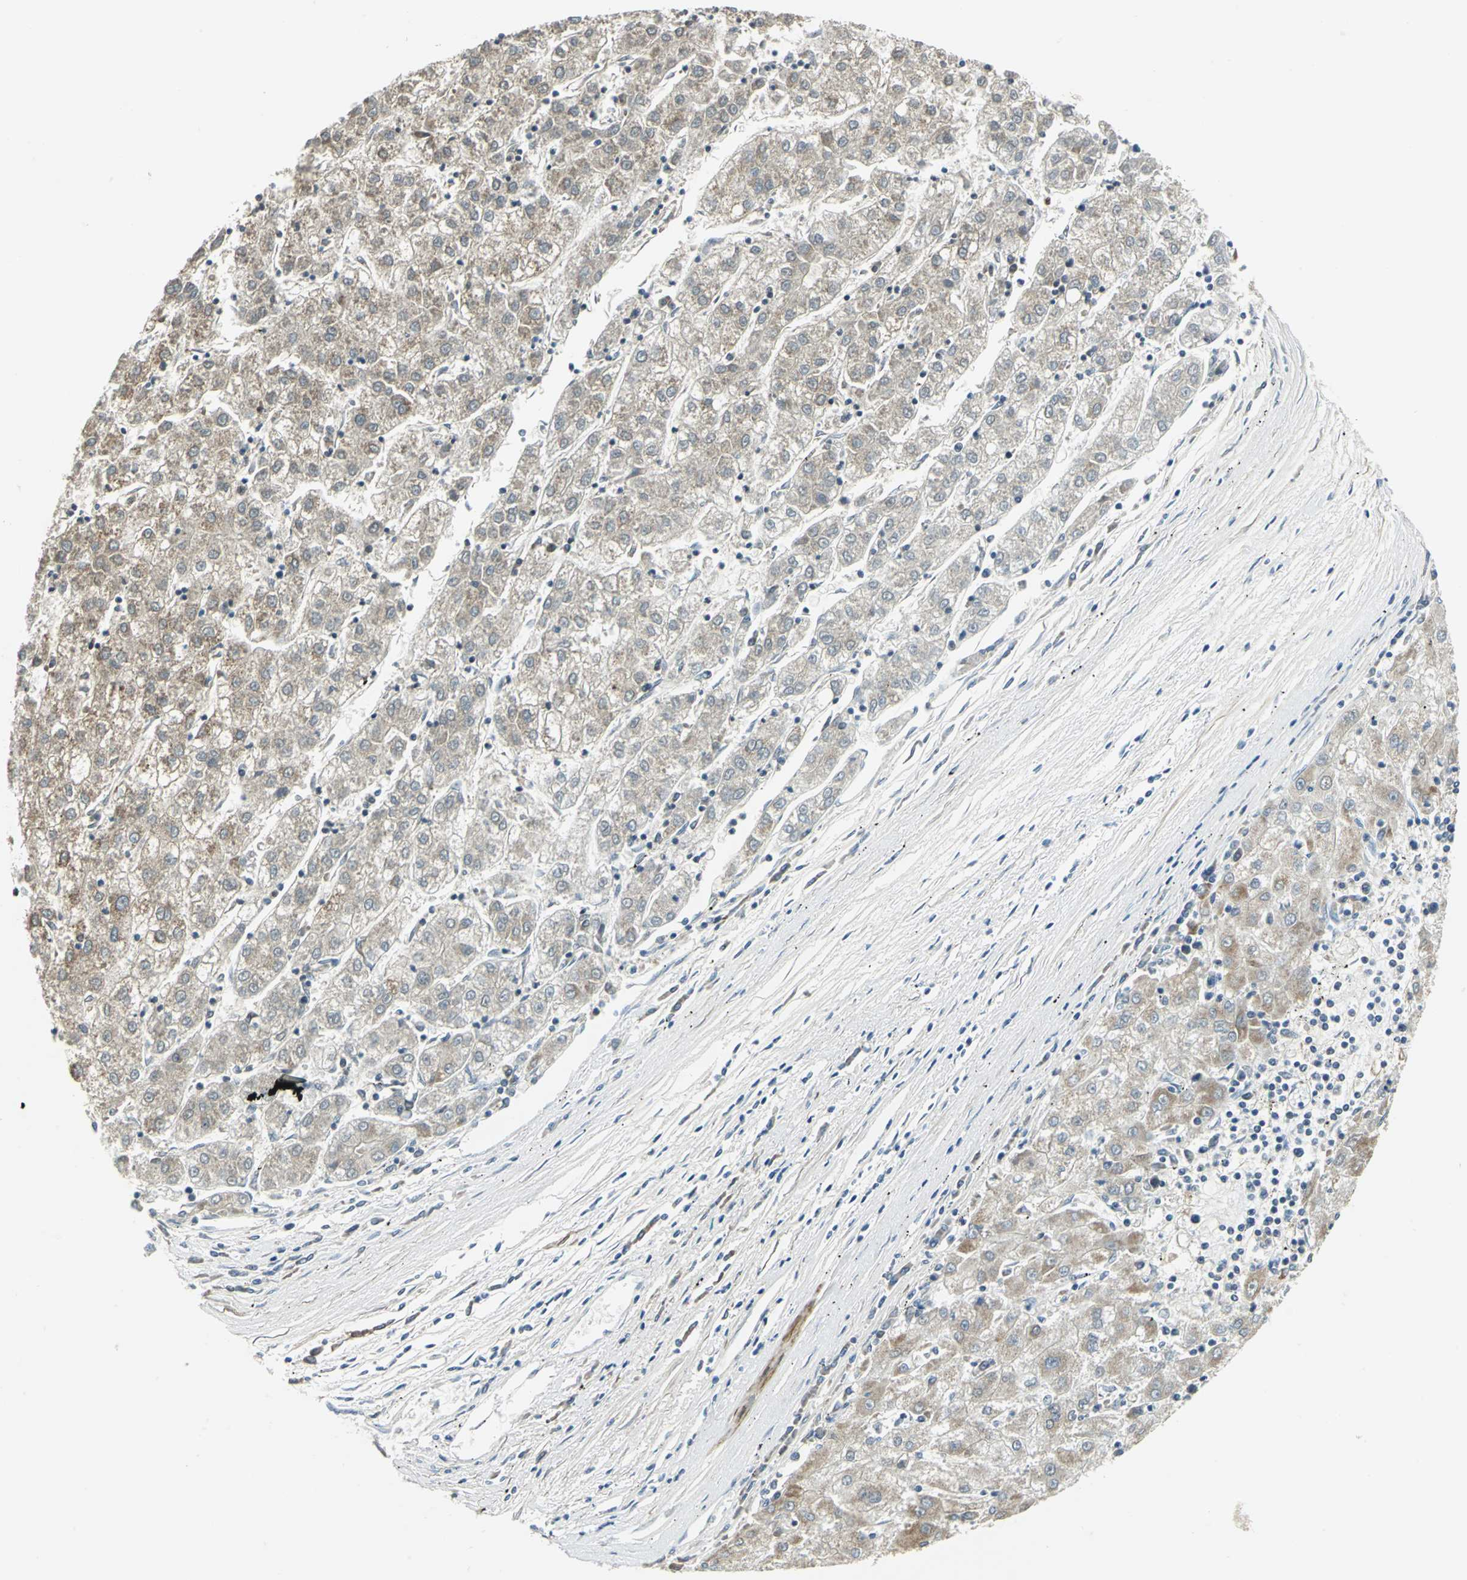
{"staining": {"intensity": "weak", "quantity": ">75%", "location": "cytoplasmic/membranous"}, "tissue": "liver cancer", "cell_type": "Tumor cells", "image_type": "cancer", "snomed": [{"axis": "morphology", "description": "Carcinoma, Hepatocellular, NOS"}, {"axis": "topography", "description": "Liver"}], "caption": "Hepatocellular carcinoma (liver) stained with a protein marker displays weak staining in tumor cells.", "gene": "MTA1", "patient": {"sex": "male", "age": 72}}